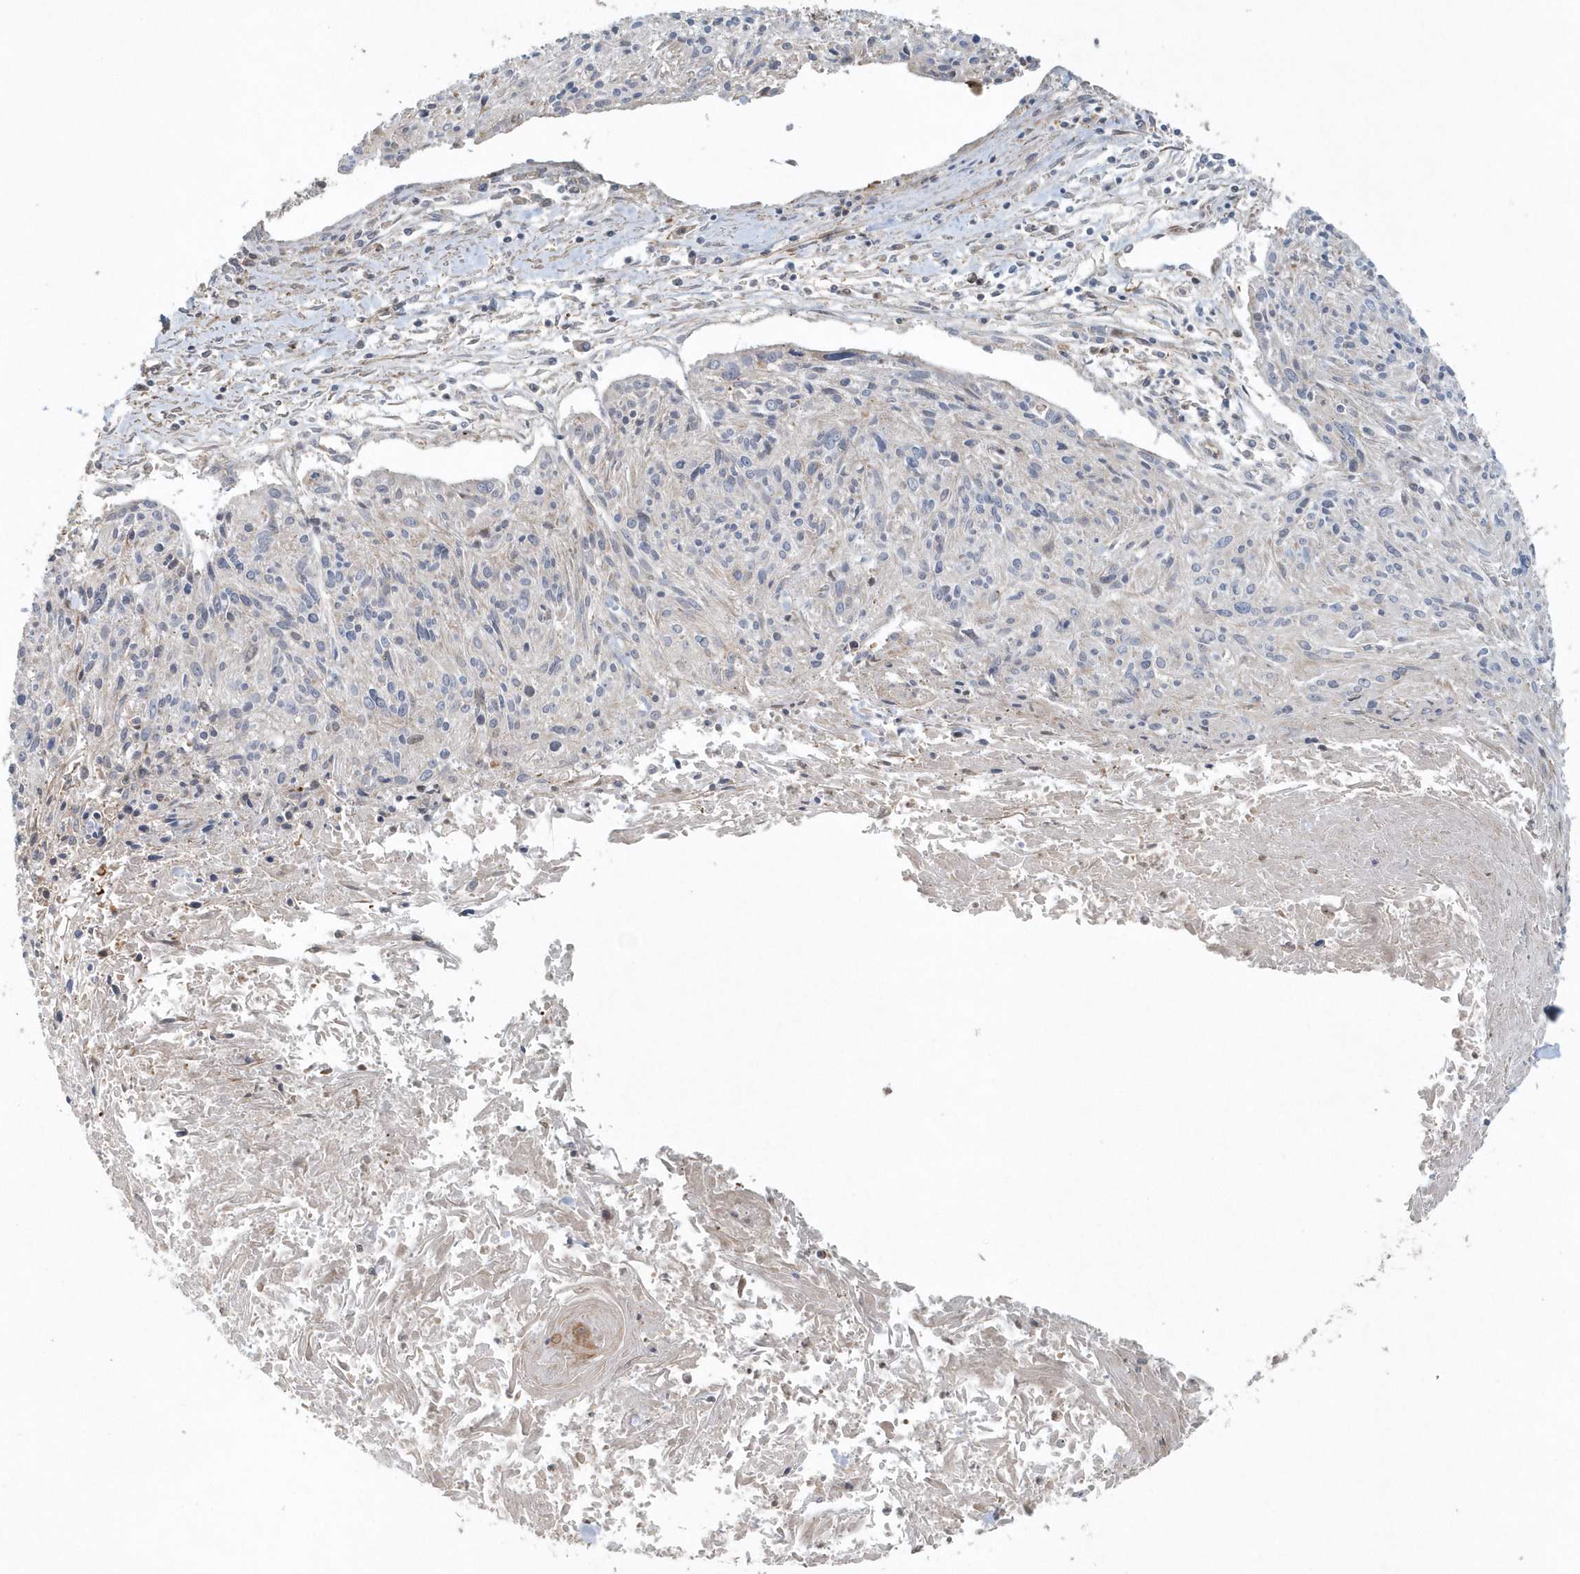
{"staining": {"intensity": "negative", "quantity": "none", "location": "none"}, "tissue": "cervical cancer", "cell_type": "Tumor cells", "image_type": "cancer", "snomed": [{"axis": "morphology", "description": "Squamous cell carcinoma, NOS"}, {"axis": "topography", "description": "Cervix"}], "caption": "This is a photomicrograph of immunohistochemistry staining of cervical cancer, which shows no positivity in tumor cells.", "gene": "MMUT", "patient": {"sex": "female", "age": 51}}